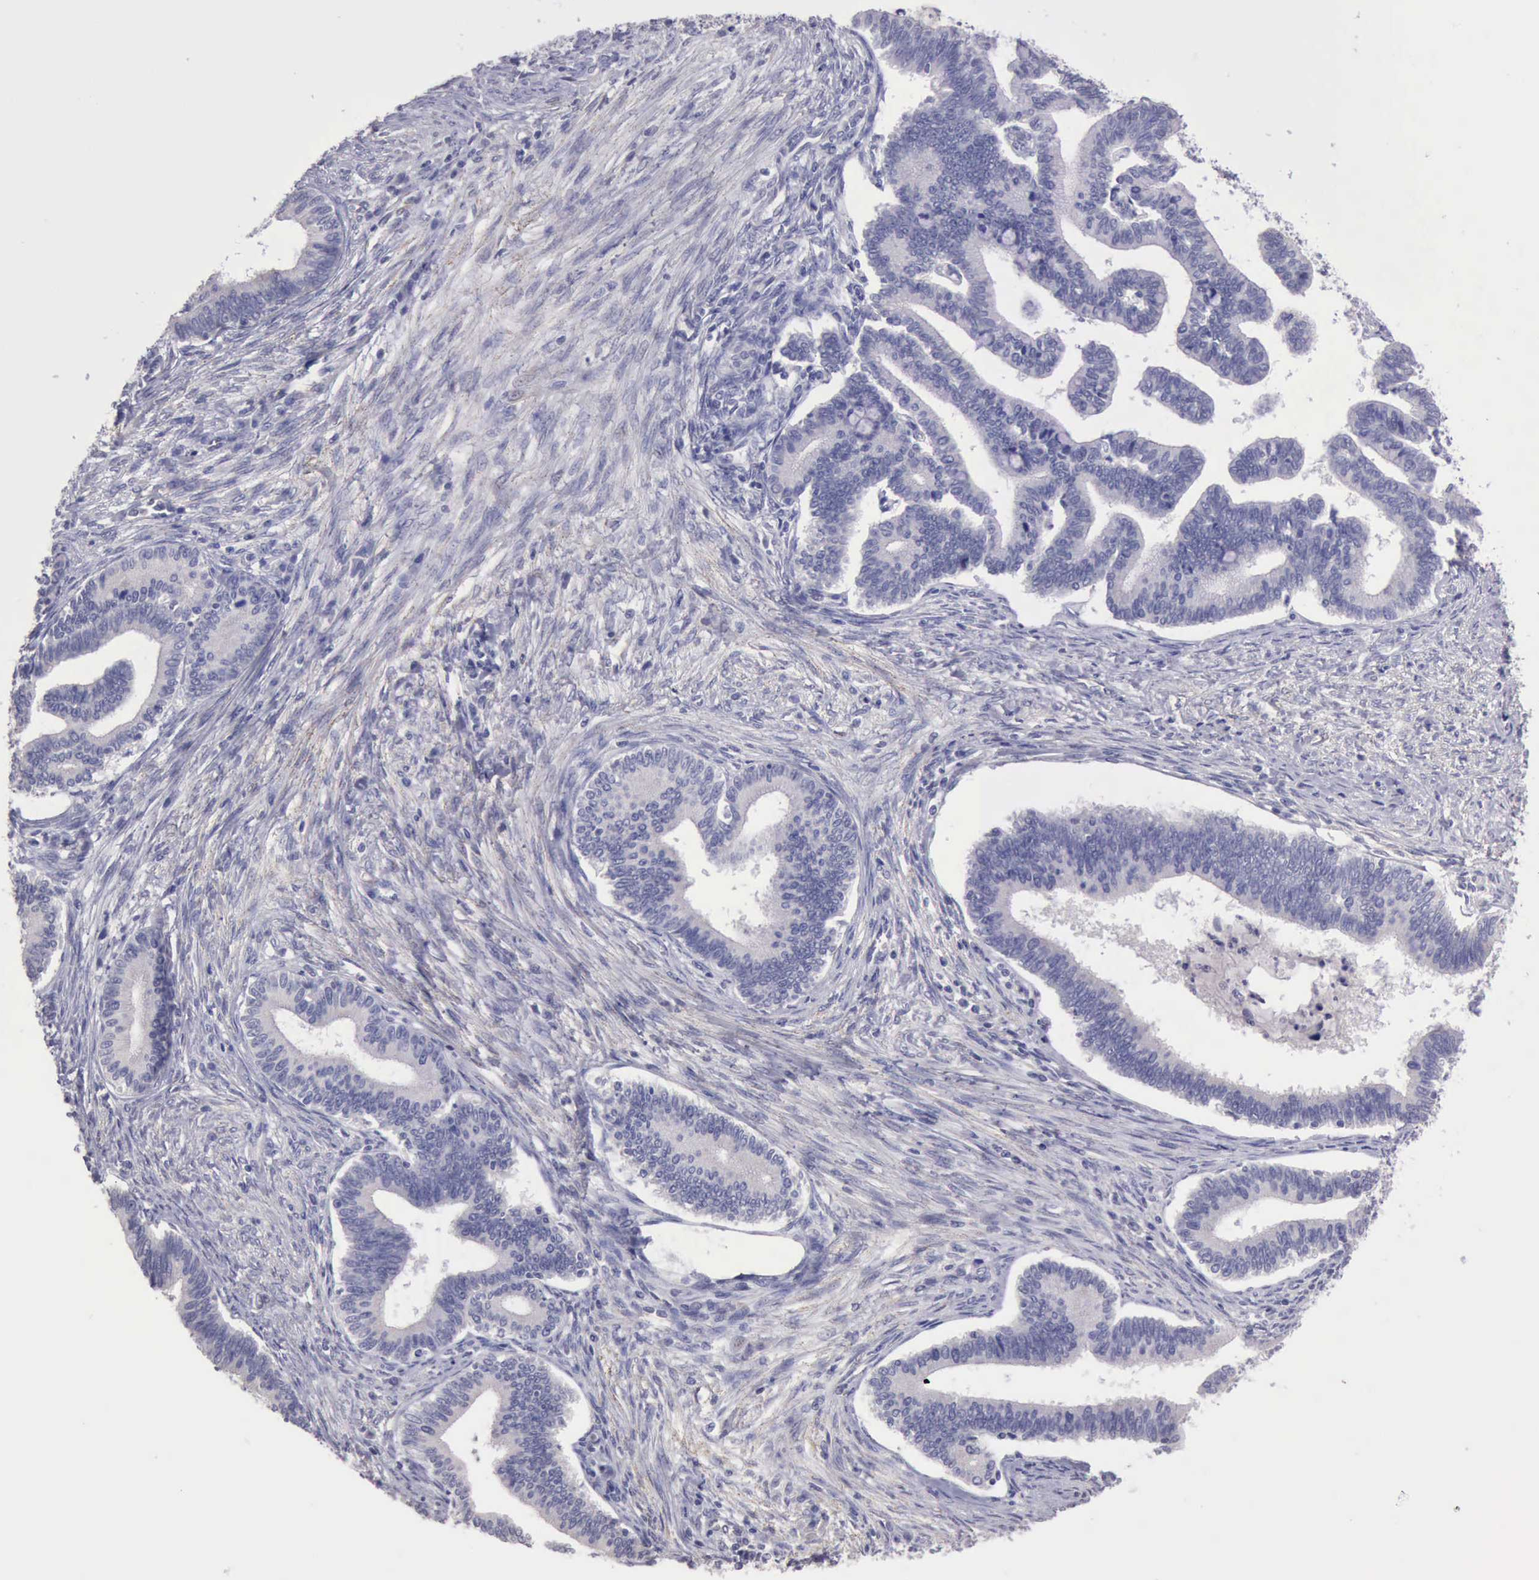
{"staining": {"intensity": "negative", "quantity": "none", "location": "none"}, "tissue": "cervical cancer", "cell_type": "Tumor cells", "image_type": "cancer", "snomed": [{"axis": "morphology", "description": "Adenocarcinoma, NOS"}, {"axis": "topography", "description": "Cervix"}], "caption": "Cervical cancer was stained to show a protein in brown. There is no significant positivity in tumor cells.", "gene": "KCND1", "patient": {"sex": "female", "age": 36}}